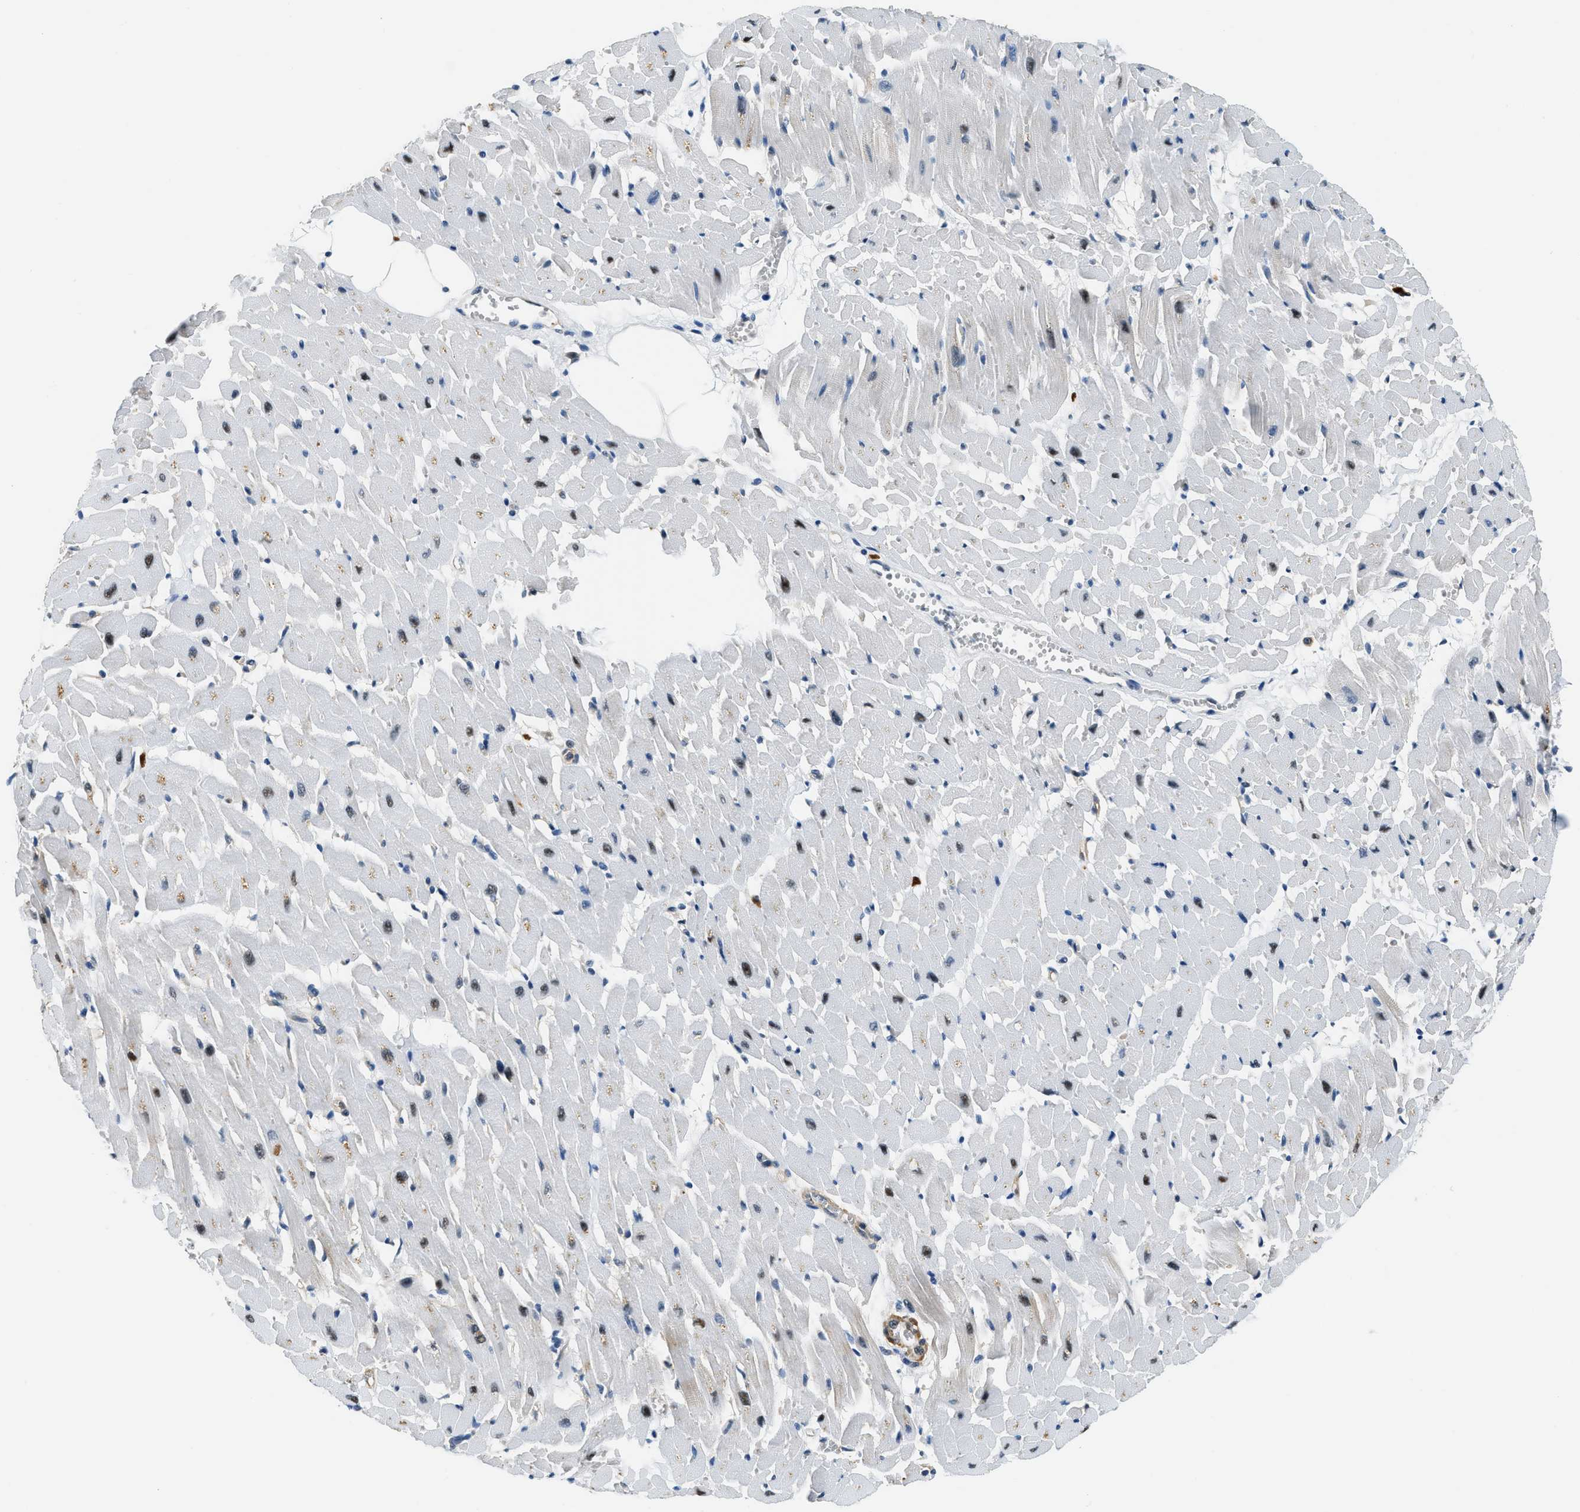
{"staining": {"intensity": "weak", "quantity": "<25%", "location": "cytoplasmic/membranous"}, "tissue": "heart muscle", "cell_type": "Cardiomyocytes", "image_type": "normal", "snomed": [{"axis": "morphology", "description": "Normal tissue, NOS"}, {"axis": "topography", "description": "Heart"}], "caption": "Cardiomyocytes show no significant protein expression in unremarkable heart muscle.", "gene": "CBLB", "patient": {"sex": "female", "age": 19}}